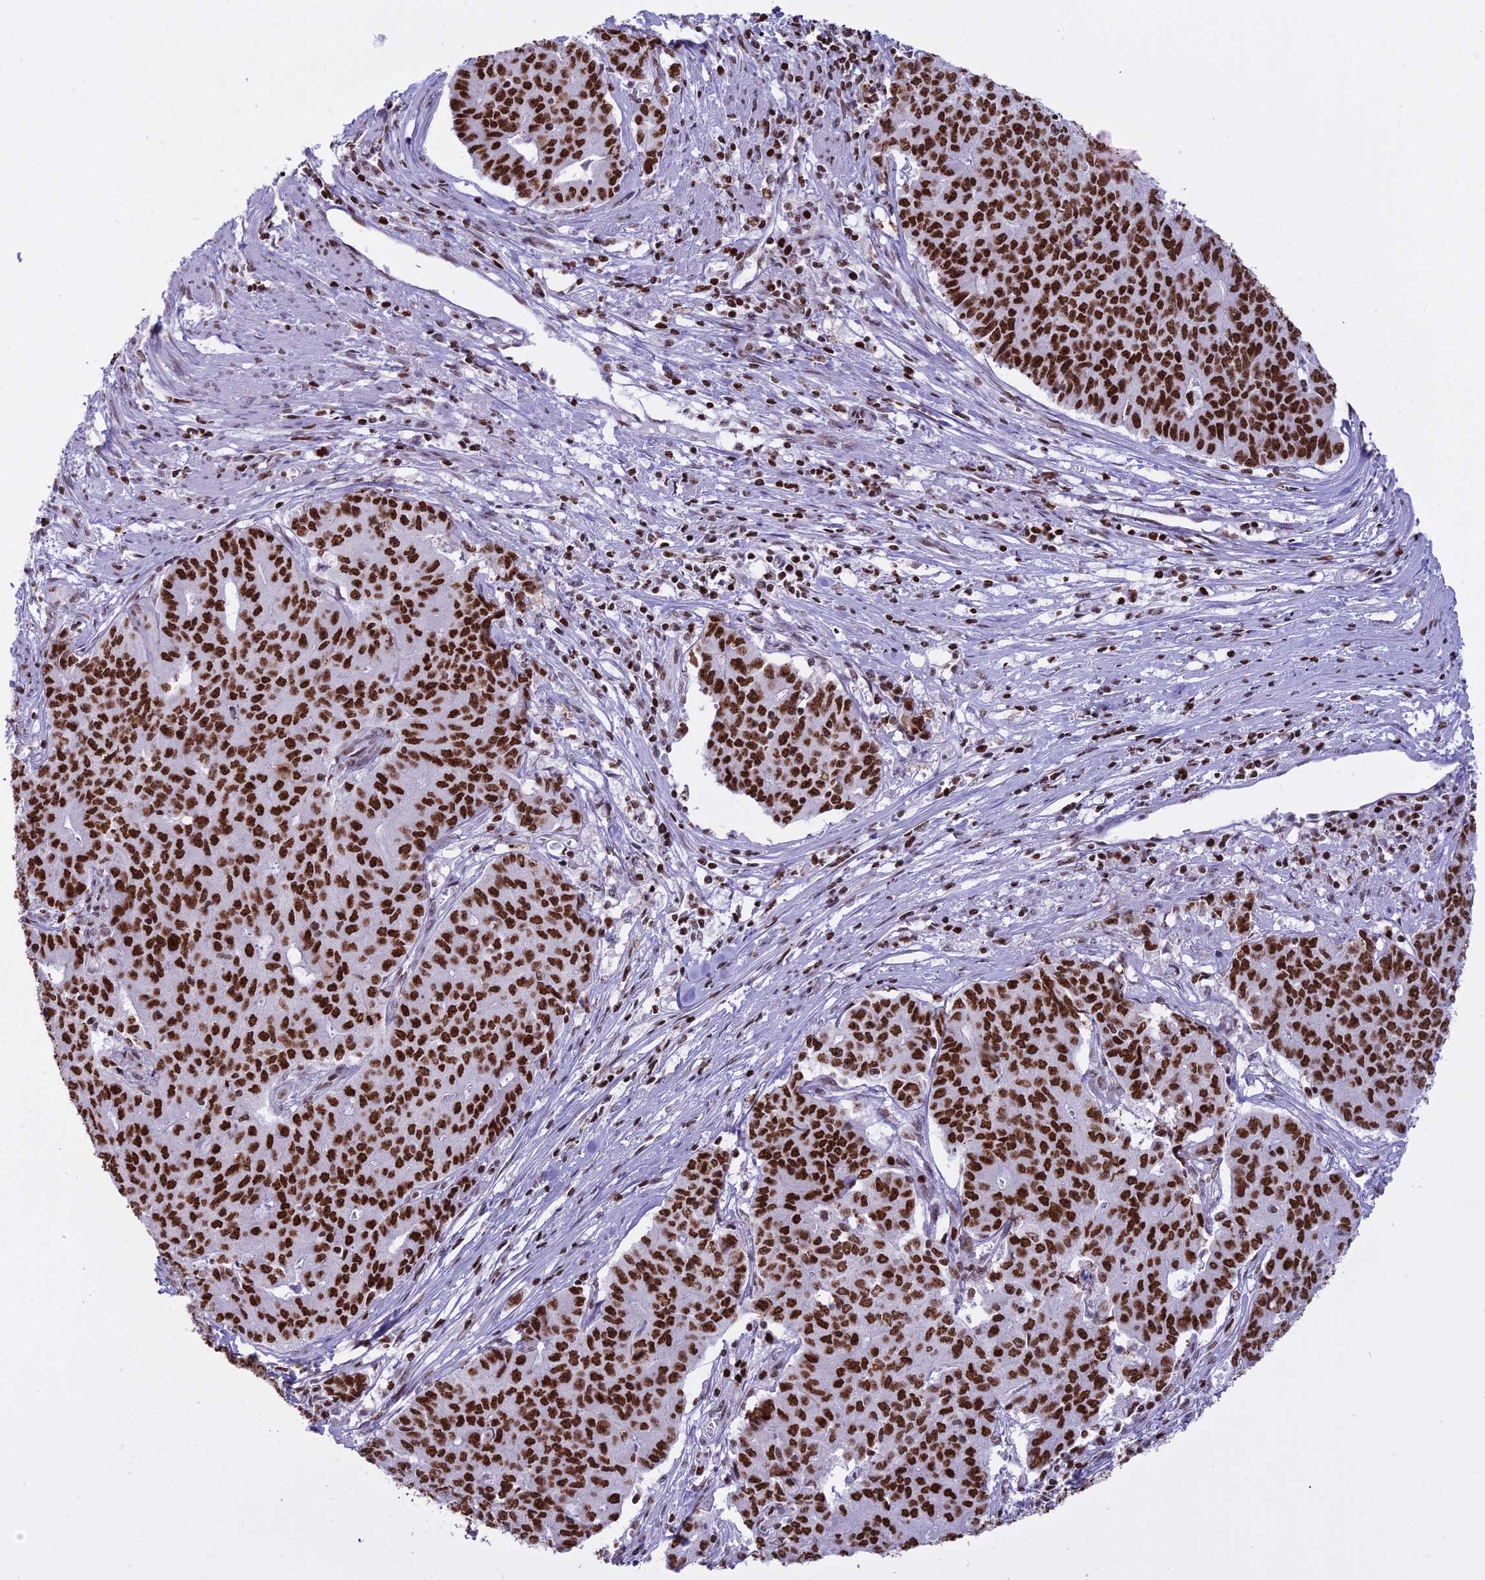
{"staining": {"intensity": "strong", "quantity": ">75%", "location": "nuclear"}, "tissue": "endometrial cancer", "cell_type": "Tumor cells", "image_type": "cancer", "snomed": [{"axis": "morphology", "description": "Adenocarcinoma, NOS"}, {"axis": "topography", "description": "Endometrium"}], "caption": "Immunohistochemical staining of human adenocarcinoma (endometrial) reveals strong nuclear protein expression in about >75% of tumor cells.", "gene": "PARP1", "patient": {"sex": "female", "age": 59}}